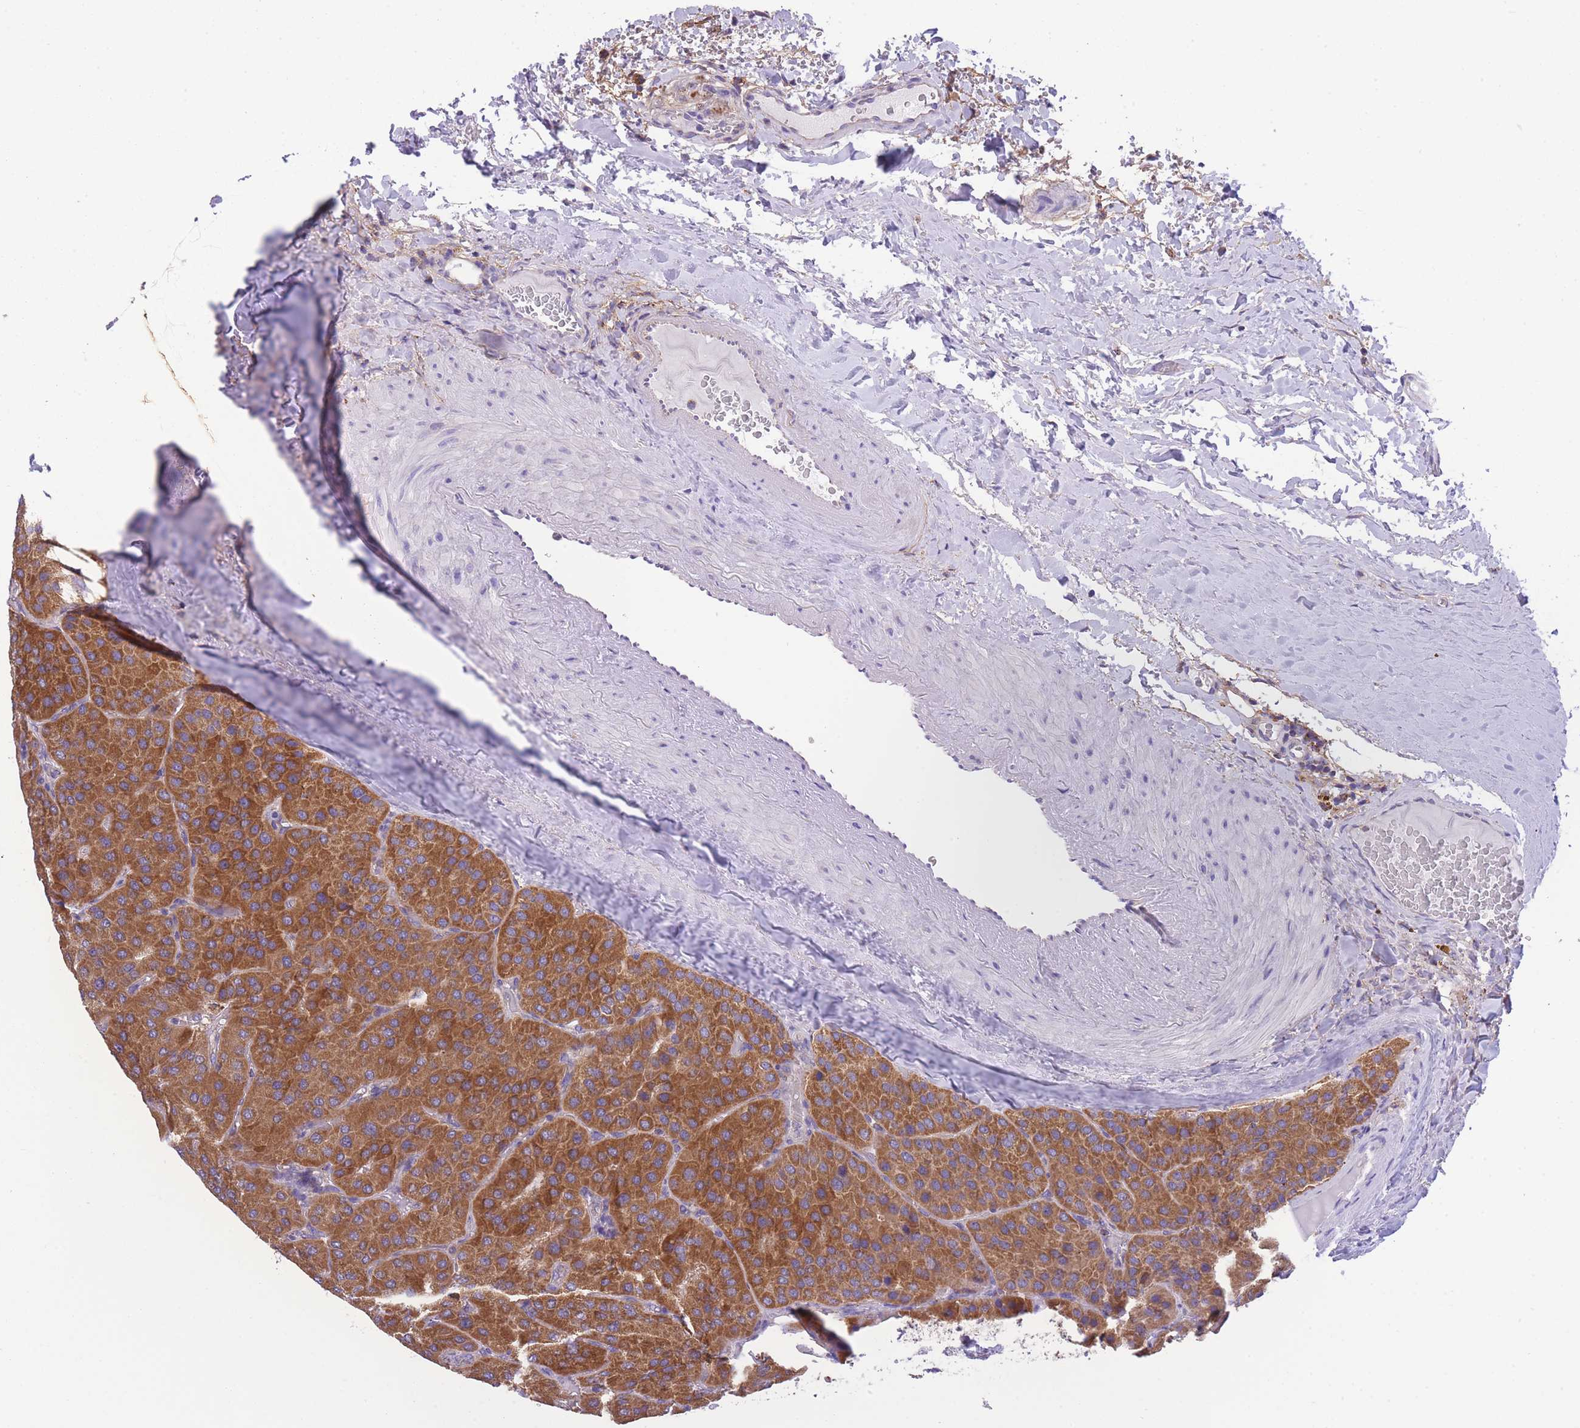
{"staining": {"intensity": "strong", "quantity": ">75%", "location": "cytoplasmic/membranous"}, "tissue": "parathyroid gland", "cell_type": "Glandular cells", "image_type": "normal", "snomed": [{"axis": "morphology", "description": "Normal tissue, NOS"}, {"axis": "morphology", "description": "Adenoma, NOS"}, {"axis": "topography", "description": "Parathyroid gland"}], "caption": "Immunohistochemistry (IHC) image of unremarkable human parathyroid gland stained for a protein (brown), which exhibits high levels of strong cytoplasmic/membranous staining in about >75% of glandular cells.", "gene": "ST3GAL3", "patient": {"sex": "female", "age": 86}}